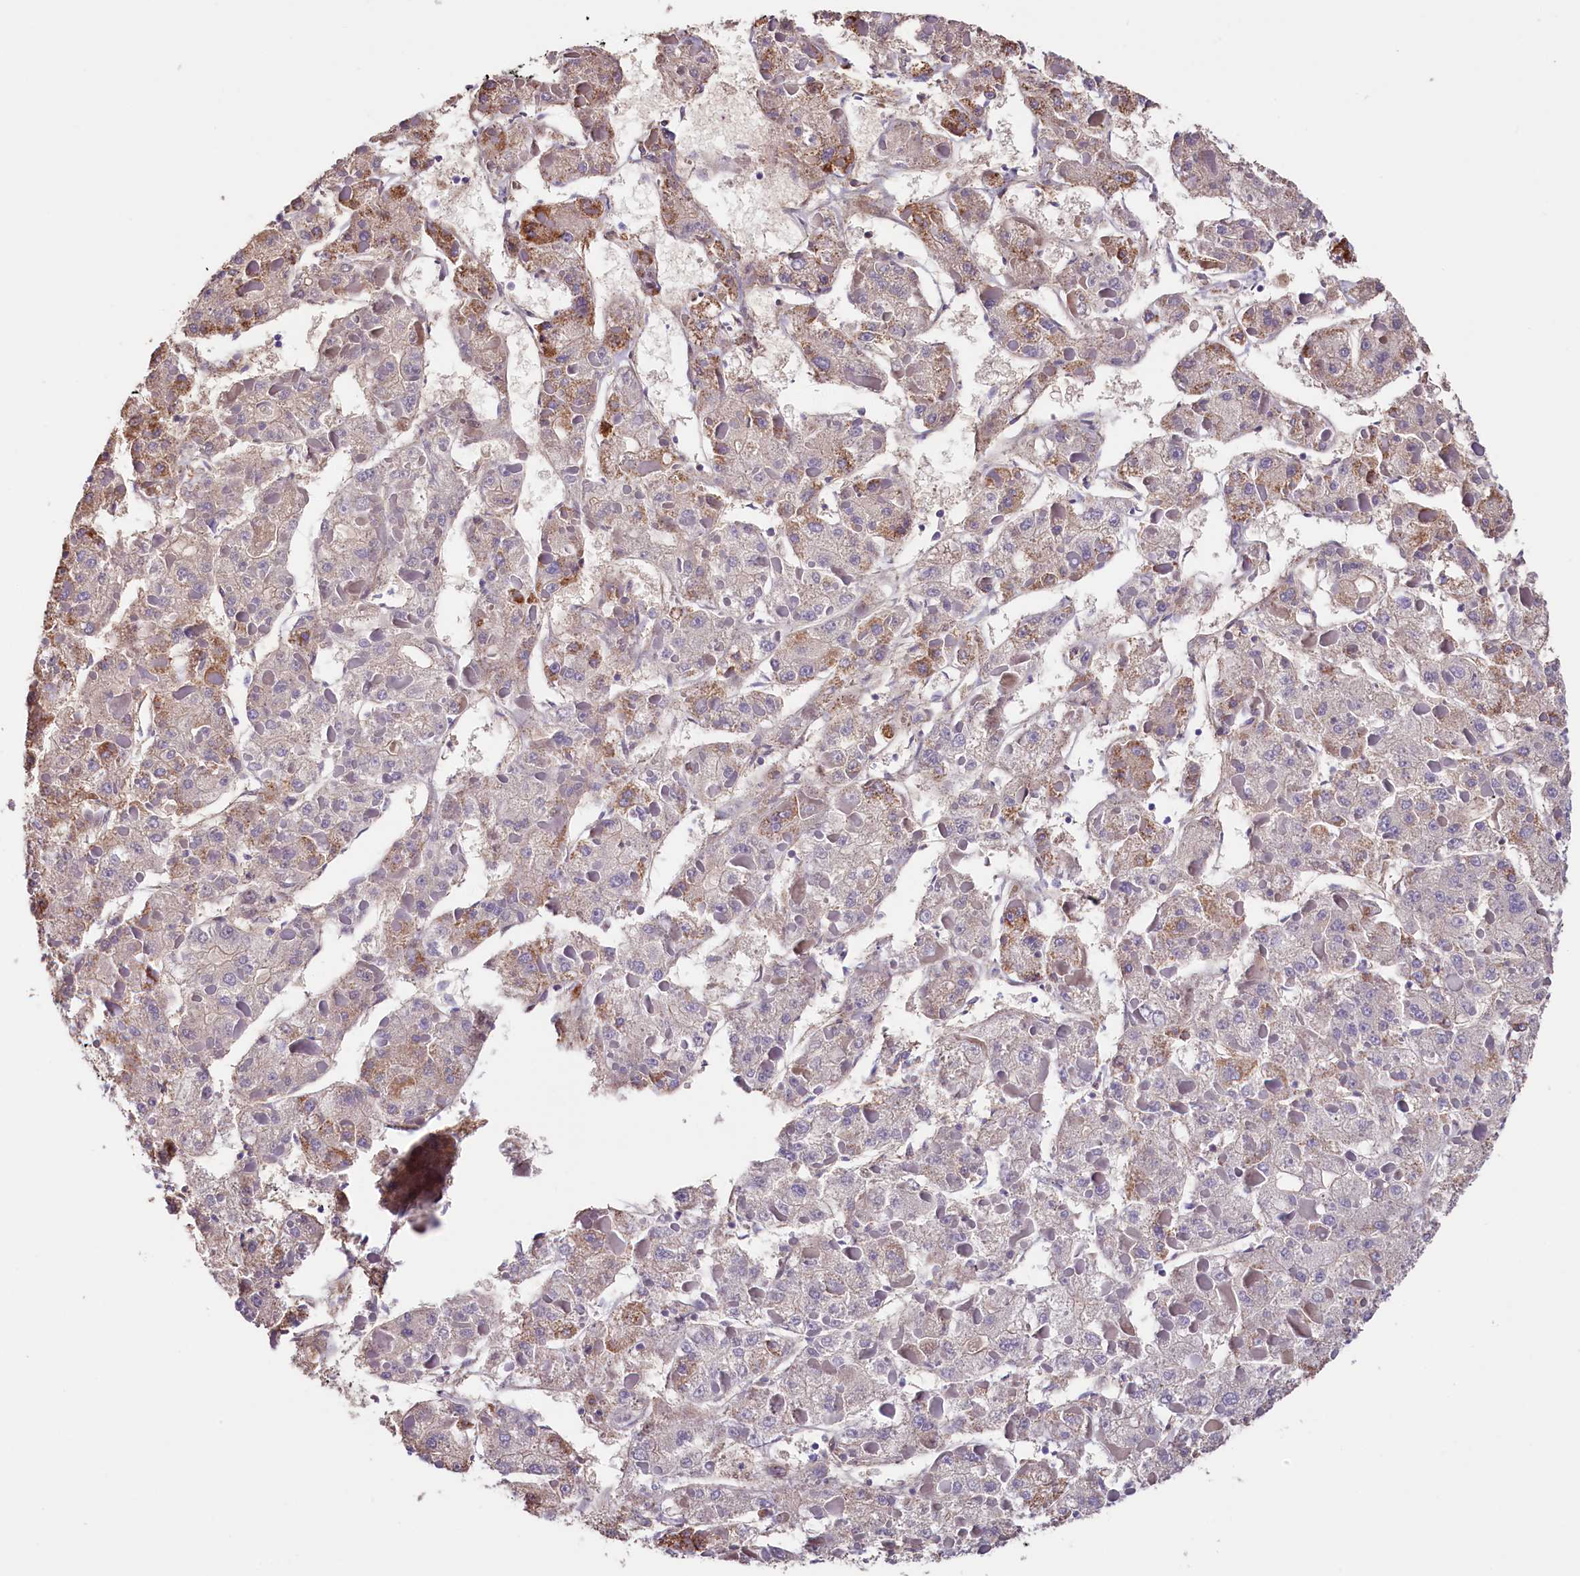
{"staining": {"intensity": "moderate", "quantity": "<25%", "location": "cytoplasmic/membranous"}, "tissue": "liver cancer", "cell_type": "Tumor cells", "image_type": "cancer", "snomed": [{"axis": "morphology", "description": "Carcinoma, Hepatocellular, NOS"}, {"axis": "topography", "description": "Liver"}], "caption": "Protein staining of liver cancer (hepatocellular carcinoma) tissue demonstrates moderate cytoplasmic/membranous positivity in about <25% of tumor cells. (brown staining indicates protein expression, while blue staining denotes nuclei).", "gene": "ATP2B4", "patient": {"sex": "female", "age": 73}}